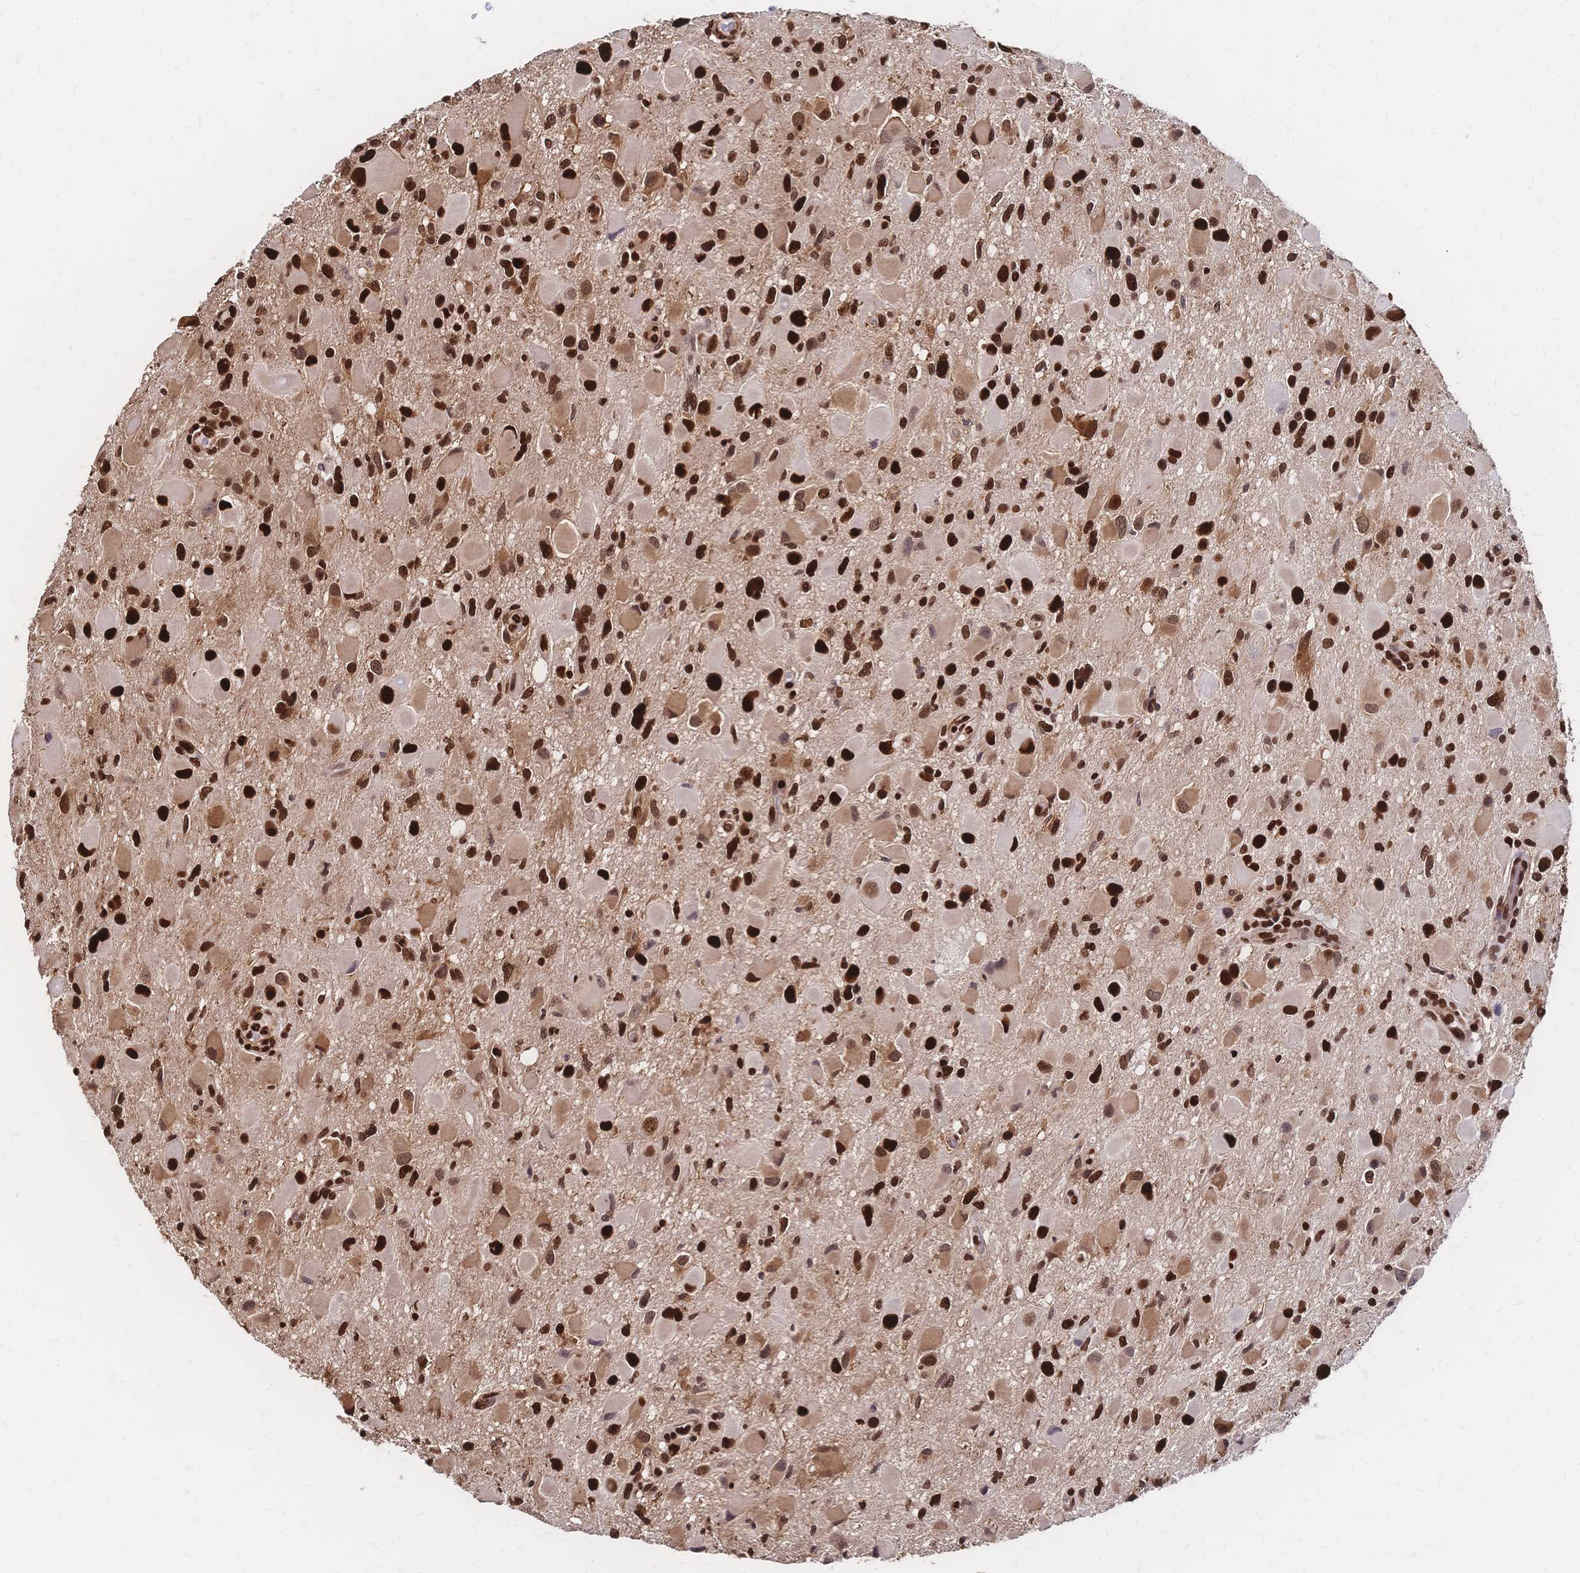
{"staining": {"intensity": "strong", "quantity": ">75%", "location": "nuclear"}, "tissue": "glioma", "cell_type": "Tumor cells", "image_type": "cancer", "snomed": [{"axis": "morphology", "description": "Glioma, malignant, Low grade"}, {"axis": "topography", "description": "Brain"}], "caption": "IHC staining of malignant glioma (low-grade), which shows high levels of strong nuclear positivity in about >75% of tumor cells indicating strong nuclear protein staining. The staining was performed using DAB (brown) for protein detection and nuclei were counterstained in hematoxylin (blue).", "gene": "HDGF", "patient": {"sex": "female", "age": 32}}